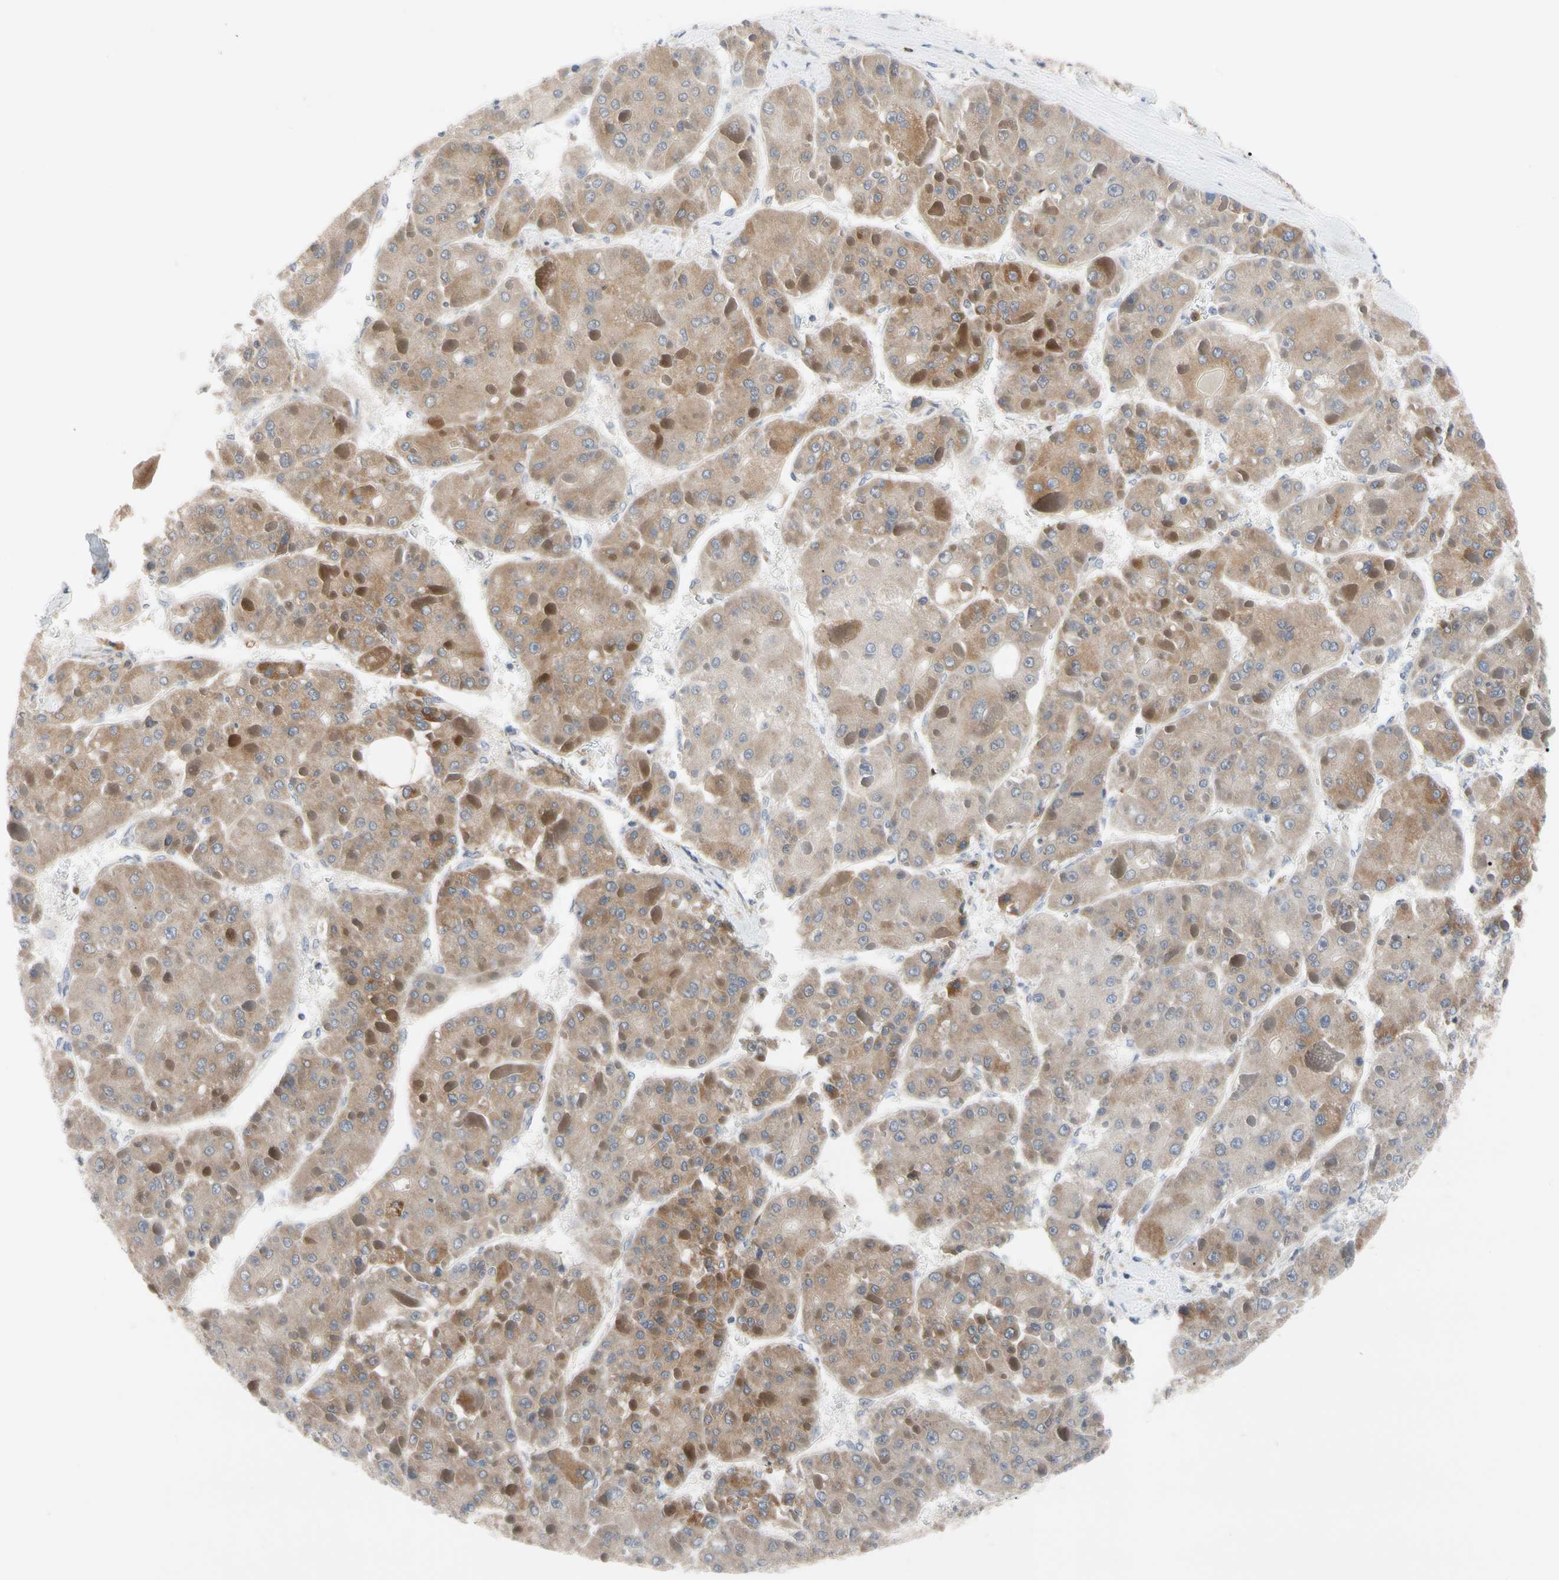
{"staining": {"intensity": "moderate", "quantity": ">75%", "location": "cytoplasmic/membranous"}, "tissue": "liver cancer", "cell_type": "Tumor cells", "image_type": "cancer", "snomed": [{"axis": "morphology", "description": "Carcinoma, Hepatocellular, NOS"}, {"axis": "topography", "description": "Liver"}], "caption": "Hepatocellular carcinoma (liver) was stained to show a protein in brown. There is medium levels of moderate cytoplasmic/membranous expression in about >75% of tumor cells.", "gene": "MCL1", "patient": {"sex": "female", "age": 73}}